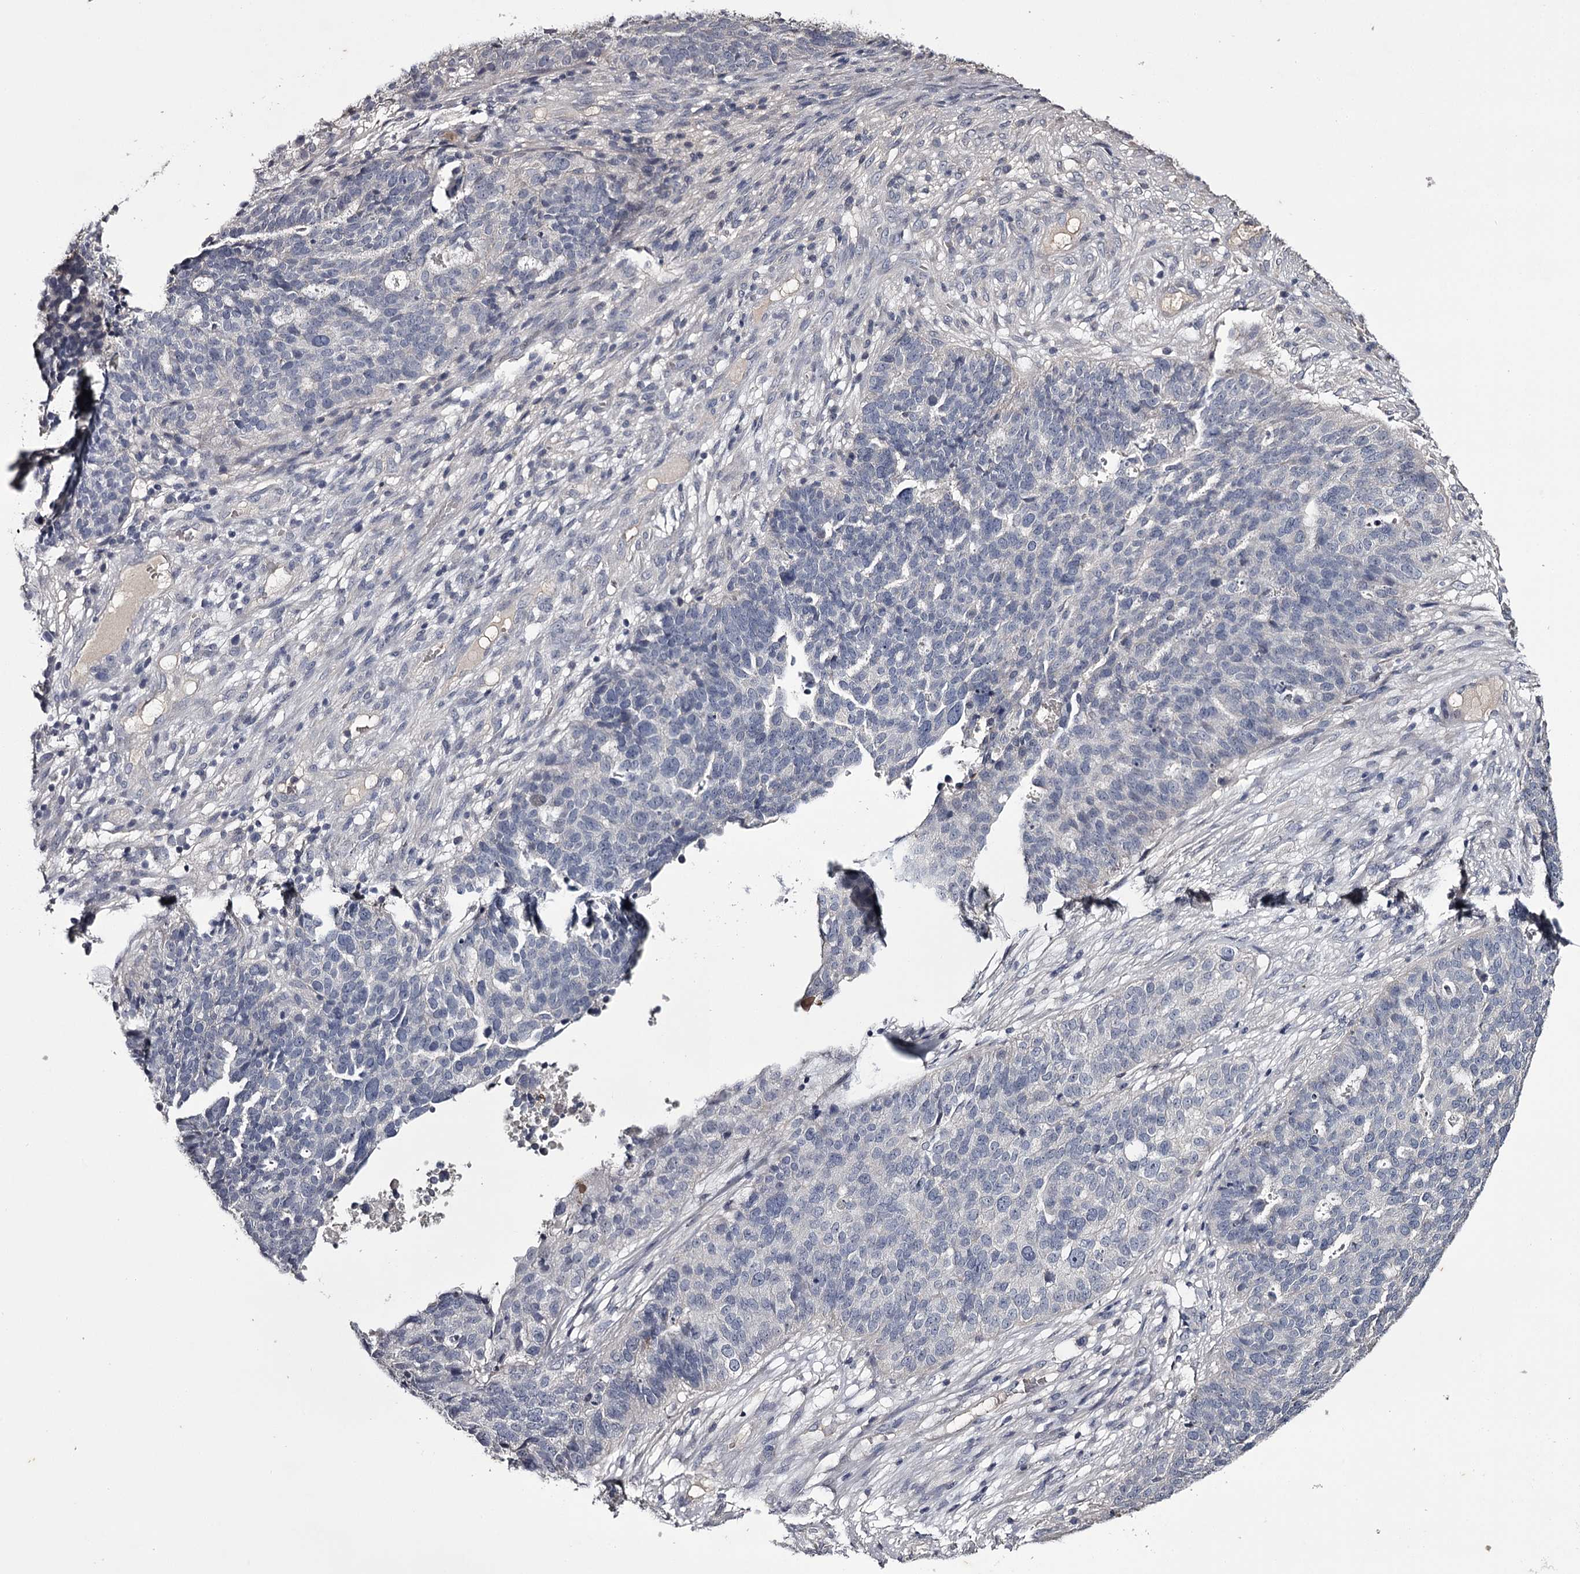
{"staining": {"intensity": "negative", "quantity": "none", "location": "none"}, "tissue": "ovarian cancer", "cell_type": "Tumor cells", "image_type": "cancer", "snomed": [{"axis": "morphology", "description": "Cystadenocarcinoma, serous, NOS"}, {"axis": "topography", "description": "Ovary"}], "caption": "Tumor cells are negative for brown protein staining in ovarian cancer (serous cystadenocarcinoma).", "gene": "PRM2", "patient": {"sex": "female", "age": 59}}